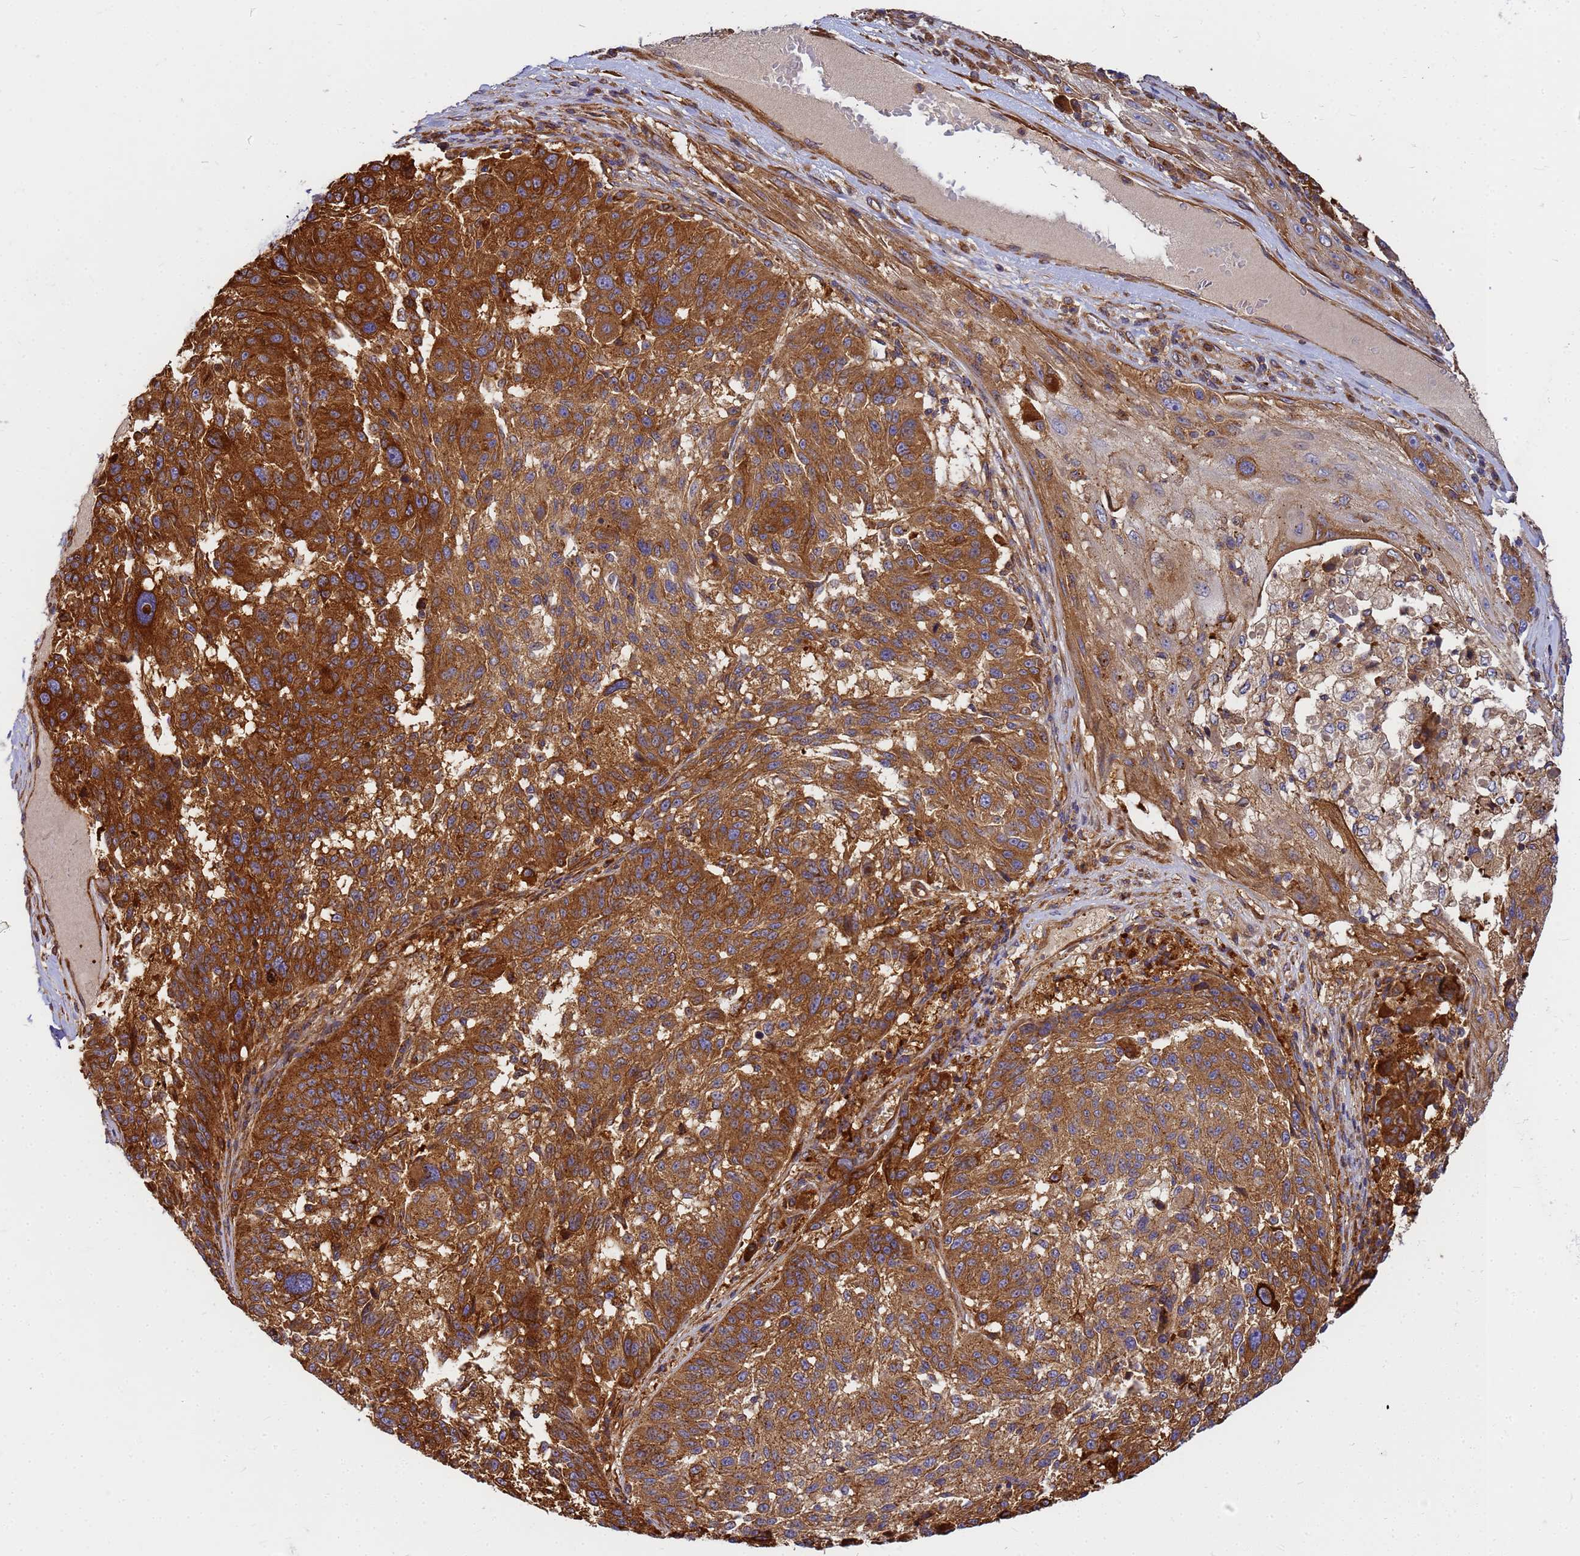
{"staining": {"intensity": "strong", "quantity": "25%-75%", "location": "cytoplasmic/membranous"}, "tissue": "melanoma", "cell_type": "Tumor cells", "image_type": "cancer", "snomed": [{"axis": "morphology", "description": "Malignant melanoma, NOS"}, {"axis": "topography", "description": "Skin"}], "caption": "A micrograph of melanoma stained for a protein exhibits strong cytoplasmic/membranous brown staining in tumor cells.", "gene": "C2CD5", "patient": {"sex": "male", "age": 53}}